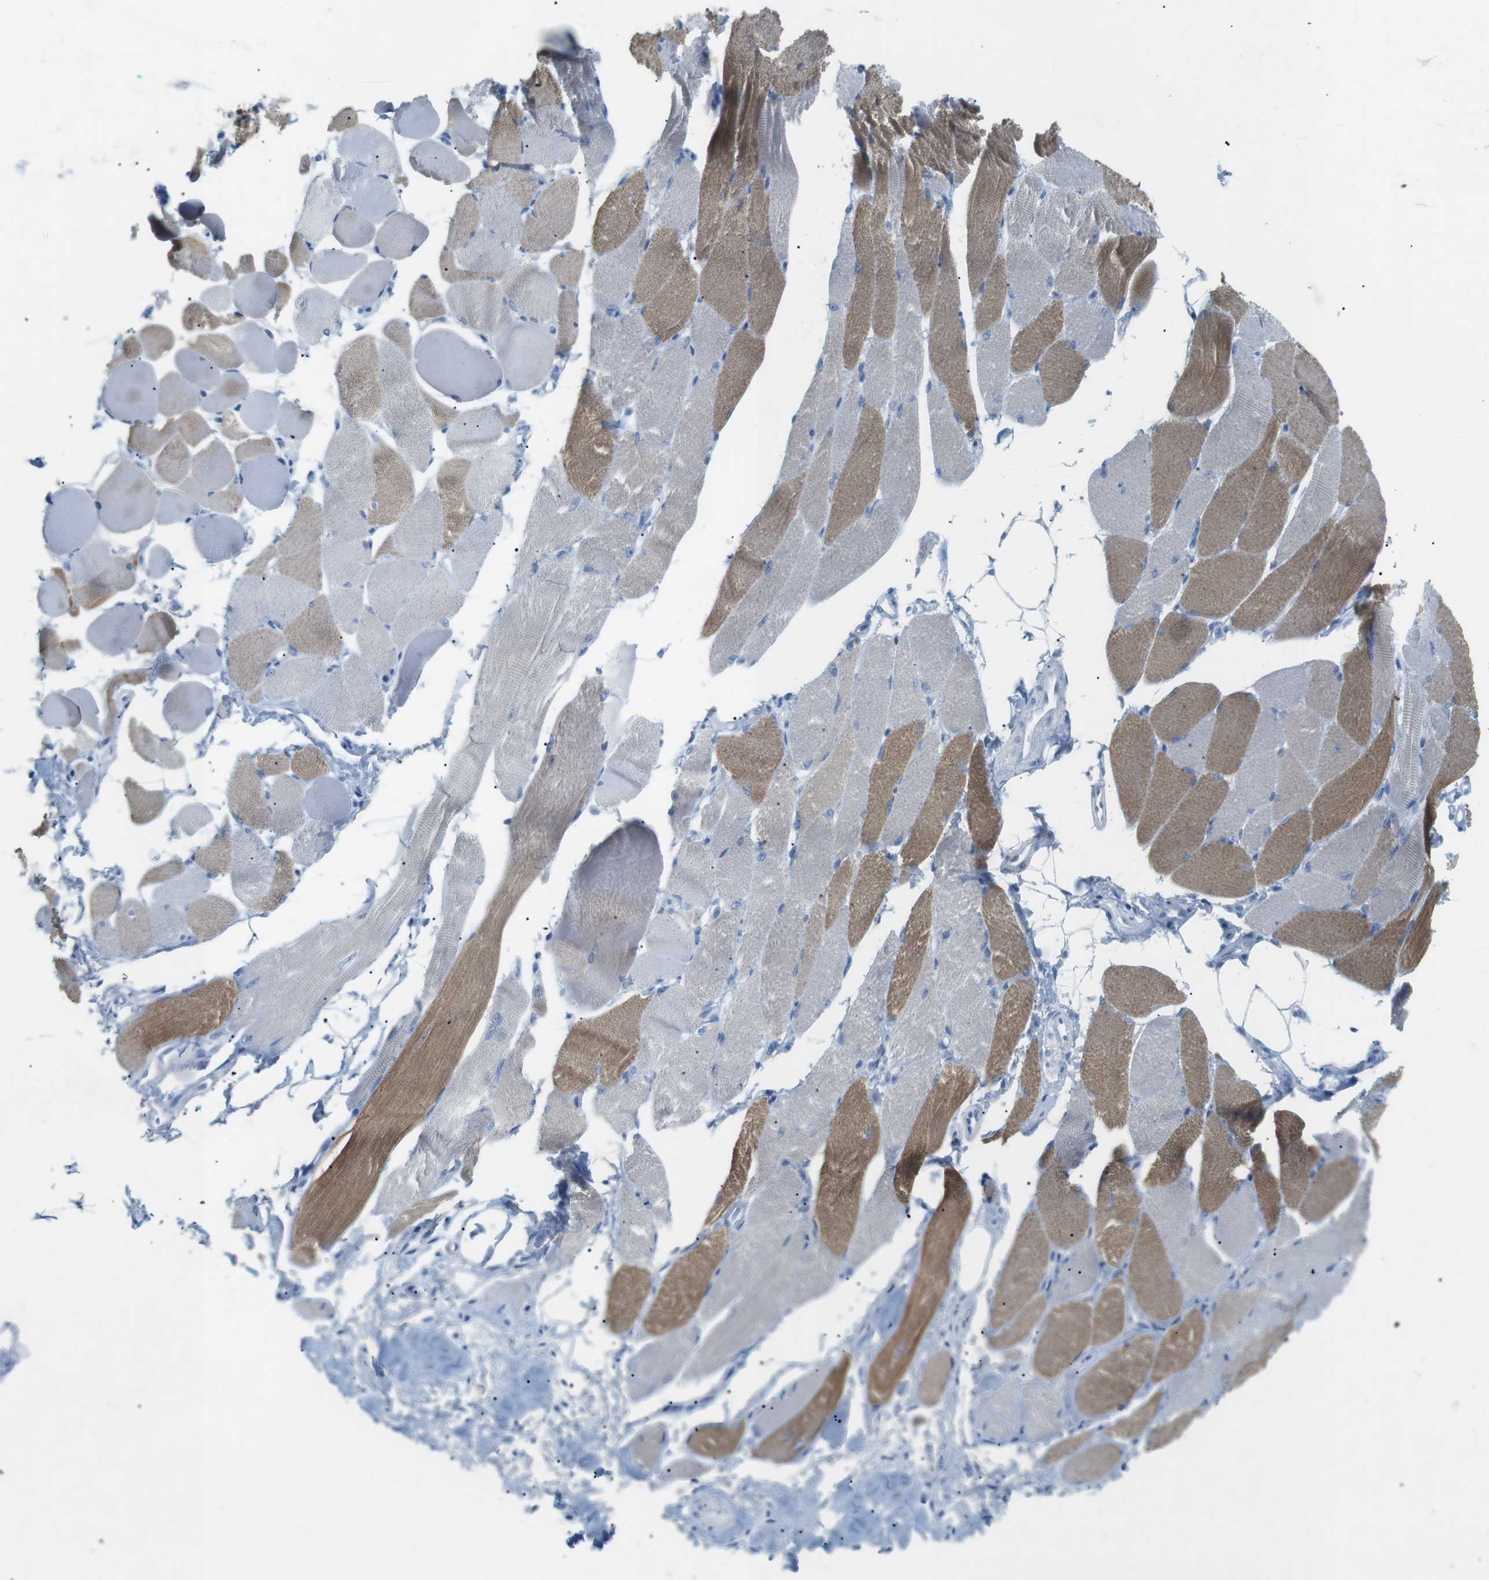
{"staining": {"intensity": "moderate", "quantity": "25%-75%", "location": "cytoplasmic/membranous"}, "tissue": "skeletal muscle", "cell_type": "Myocytes", "image_type": "normal", "snomed": [{"axis": "morphology", "description": "Normal tissue, NOS"}, {"axis": "topography", "description": "Skeletal muscle"}, {"axis": "topography", "description": "Peripheral nerve tissue"}], "caption": "Skeletal muscle stained for a protein reveals moderate cytoplasmic/membranous positivity in myocytes. Using DAB (brown) and hematoxylin (blue) stains, captured at high magnification using brightfield microscopy.", "gene": "SALL4", "patient": {"sex": "female", "age": 84}}